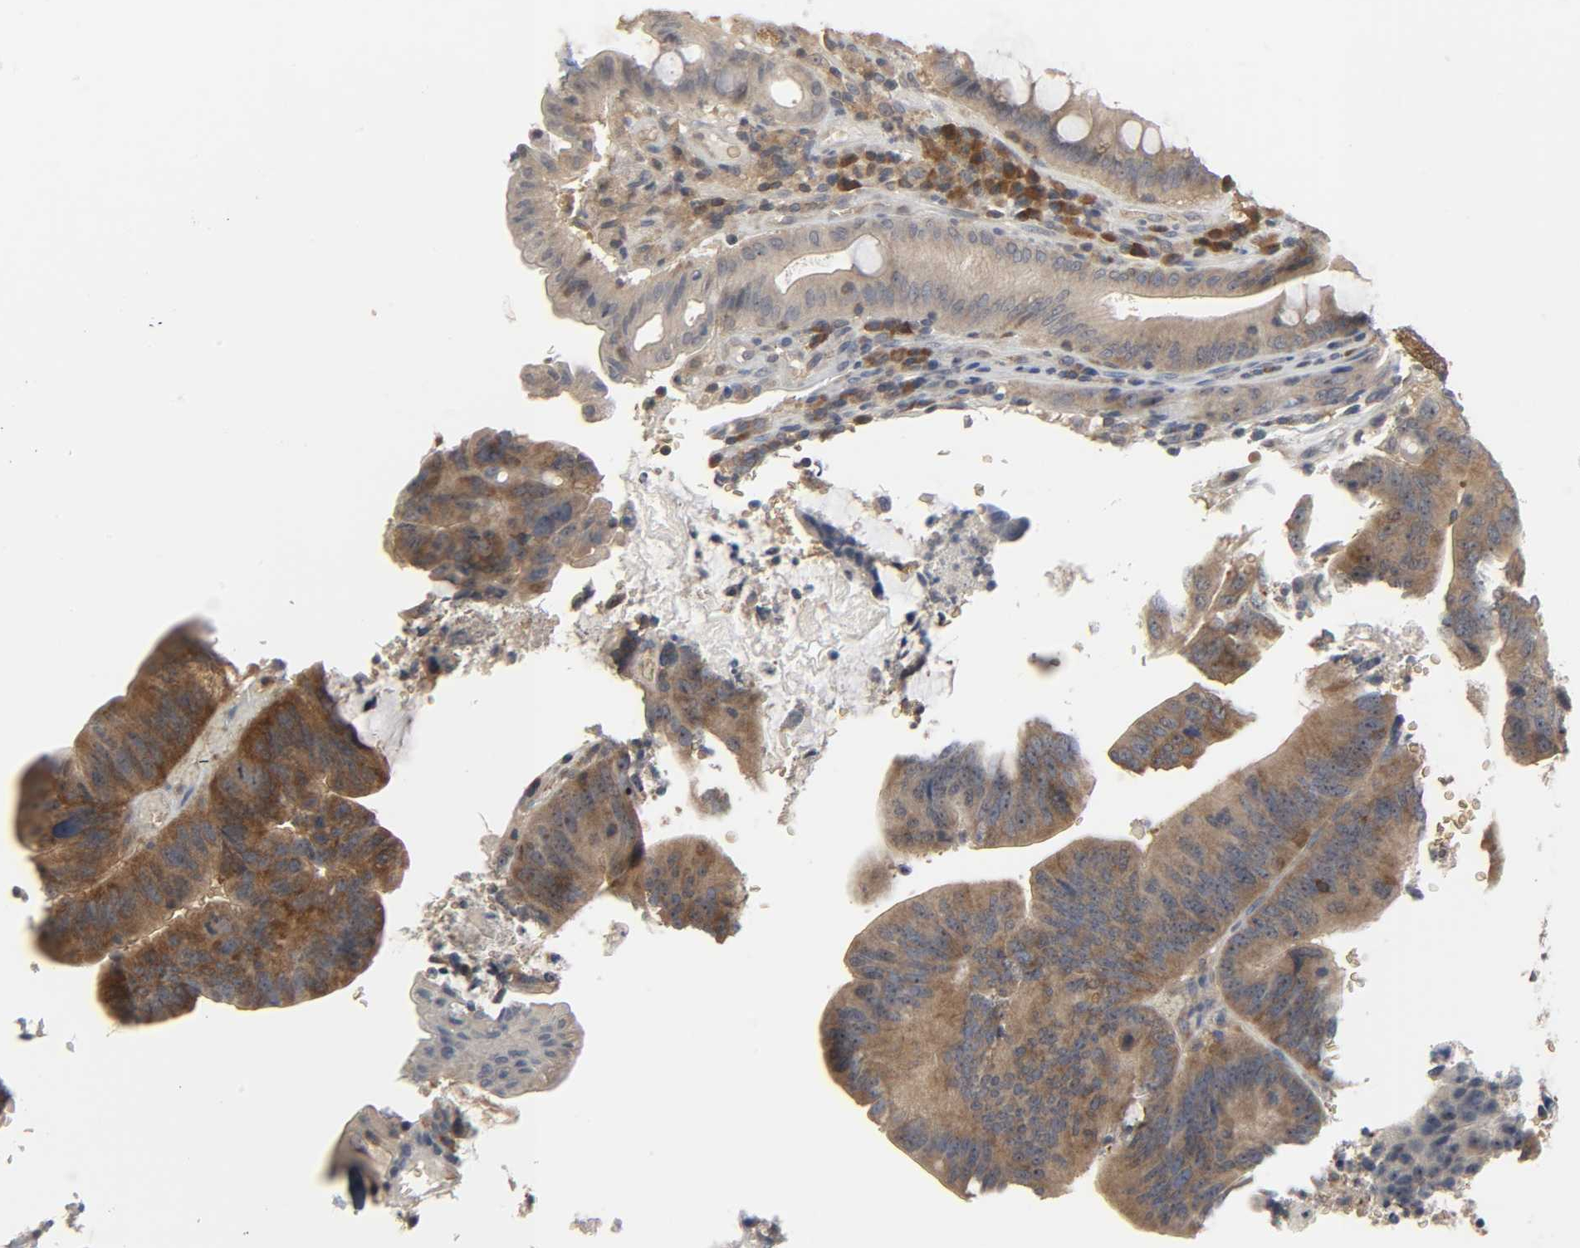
{"staining": {"intensity": "strong", "quantity": ">75%", "location": "cytoplasmic/membranous"}, "tissue": "colorectal cancer", "cell_type": "Tumor cells", "image_type": "cancer", "snomed": [{"axis": "morphology", "description": "Normal tissue, NOS"}, {"axis": "morphology", "description": "Adenocarcinoma, NOS"}, {"axis": "topography", "description": "Colon"}], "caption": "There is high levels of strong cytoplasmic/membranous expression in tumor cells of colorectal cancer (adenocarcinoma), as demonstrated by immunohistochemical staining (brown color).", "gene": "PLEKHA2", "patient": {"sex": "male", "age": 82}}